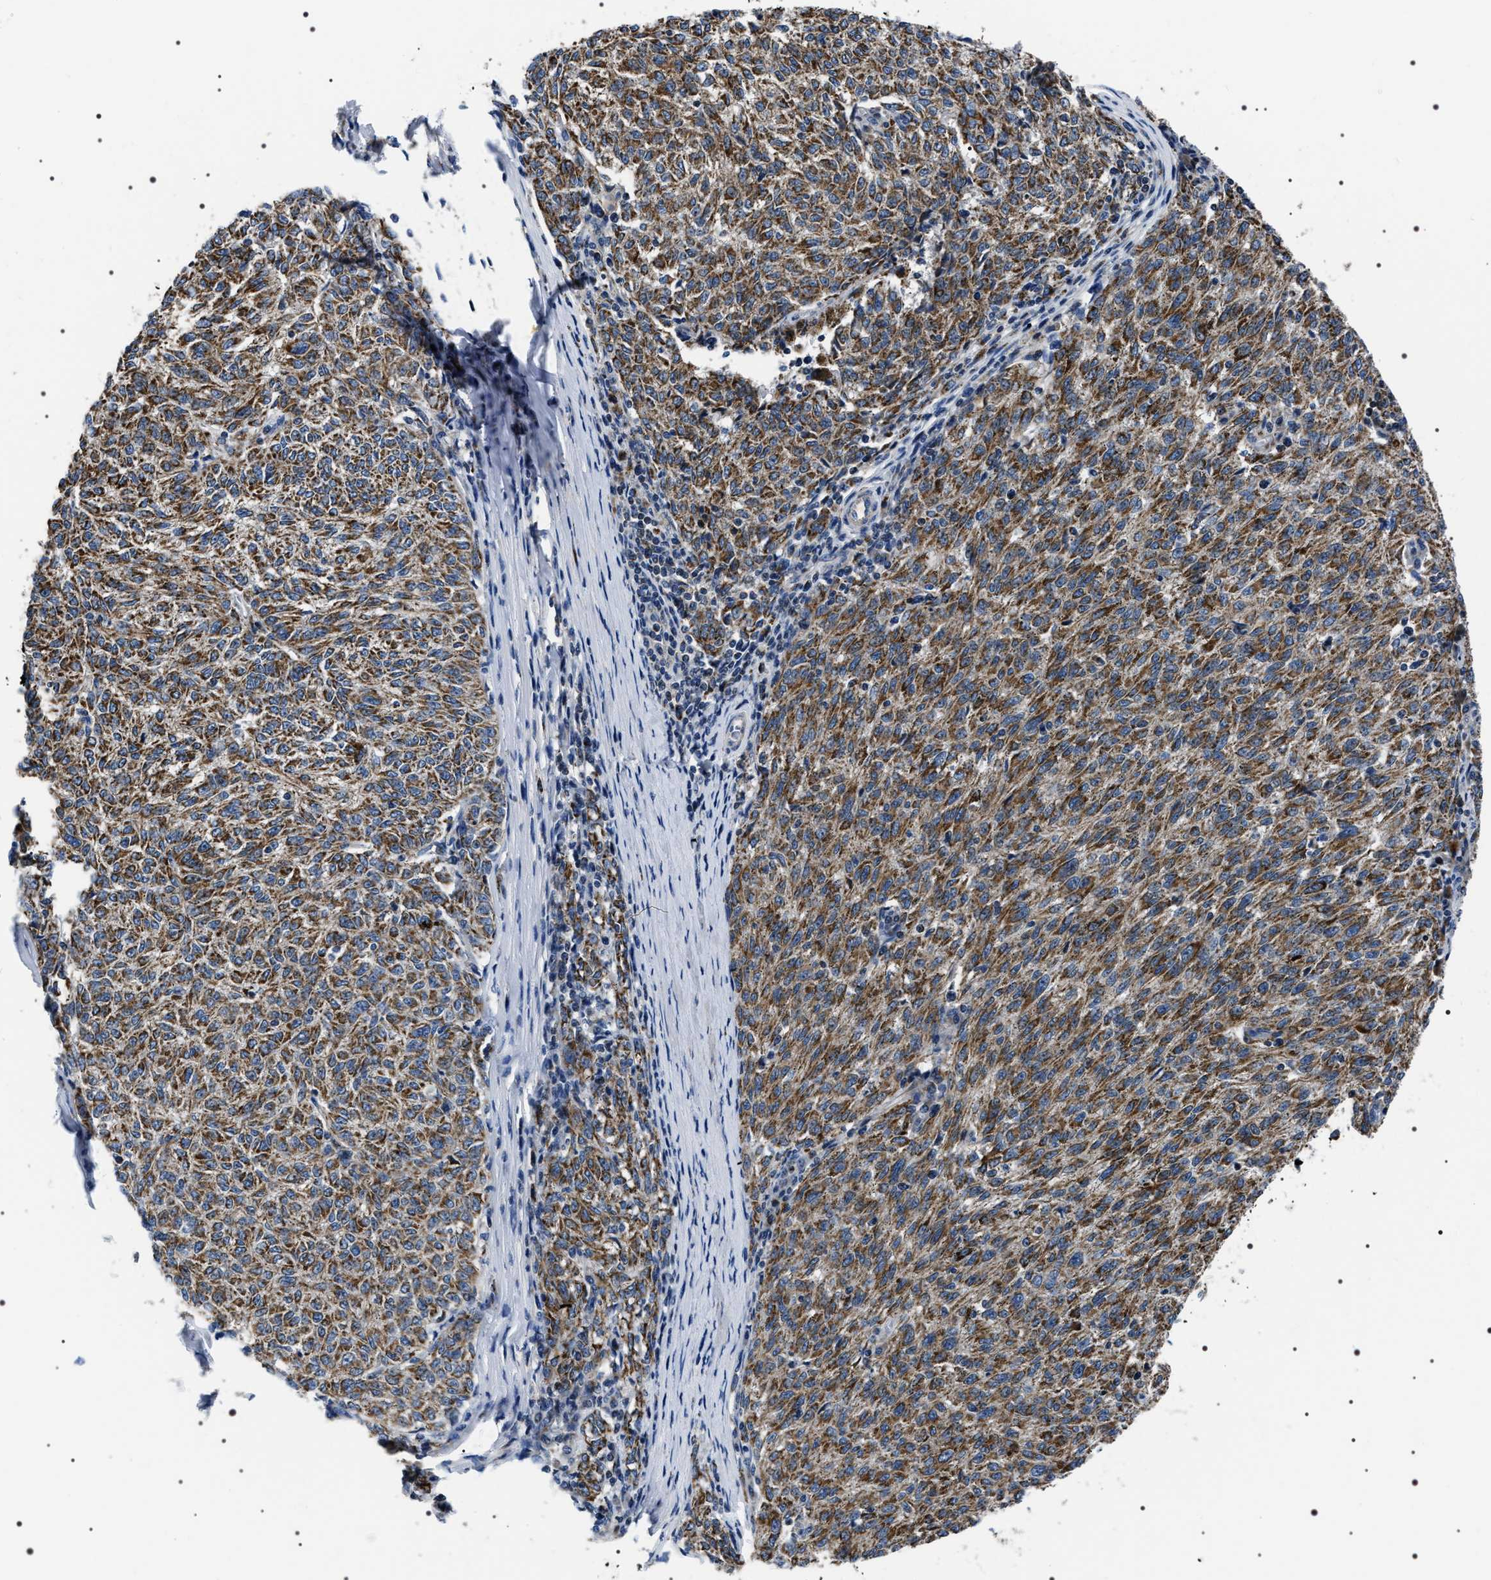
{"staining": {"intensity": "strong", "quantity": ">75%", "location": "cytoplasmic/membranous"}, "tissue": "melanoma", "cell_type": "Tumor cells", "image_type": "cancer", "snomed": [{"axis": "morphology", "description": "Malignant melanoma, NOS"}, {"axis": "topography", "description": "Skin"}], "caption": "Malignant melanoma tissue shows strong cytoplasmic/membranous positivity in about >75% of tumor cells The staining was performed using DAB to visualize the protein expression in brown, while the nuclei were stained in blue with hematoxylin (Magnification: 20x).", "gene": "NTMT1", "patient": {"sex": "female", "age": 72}}